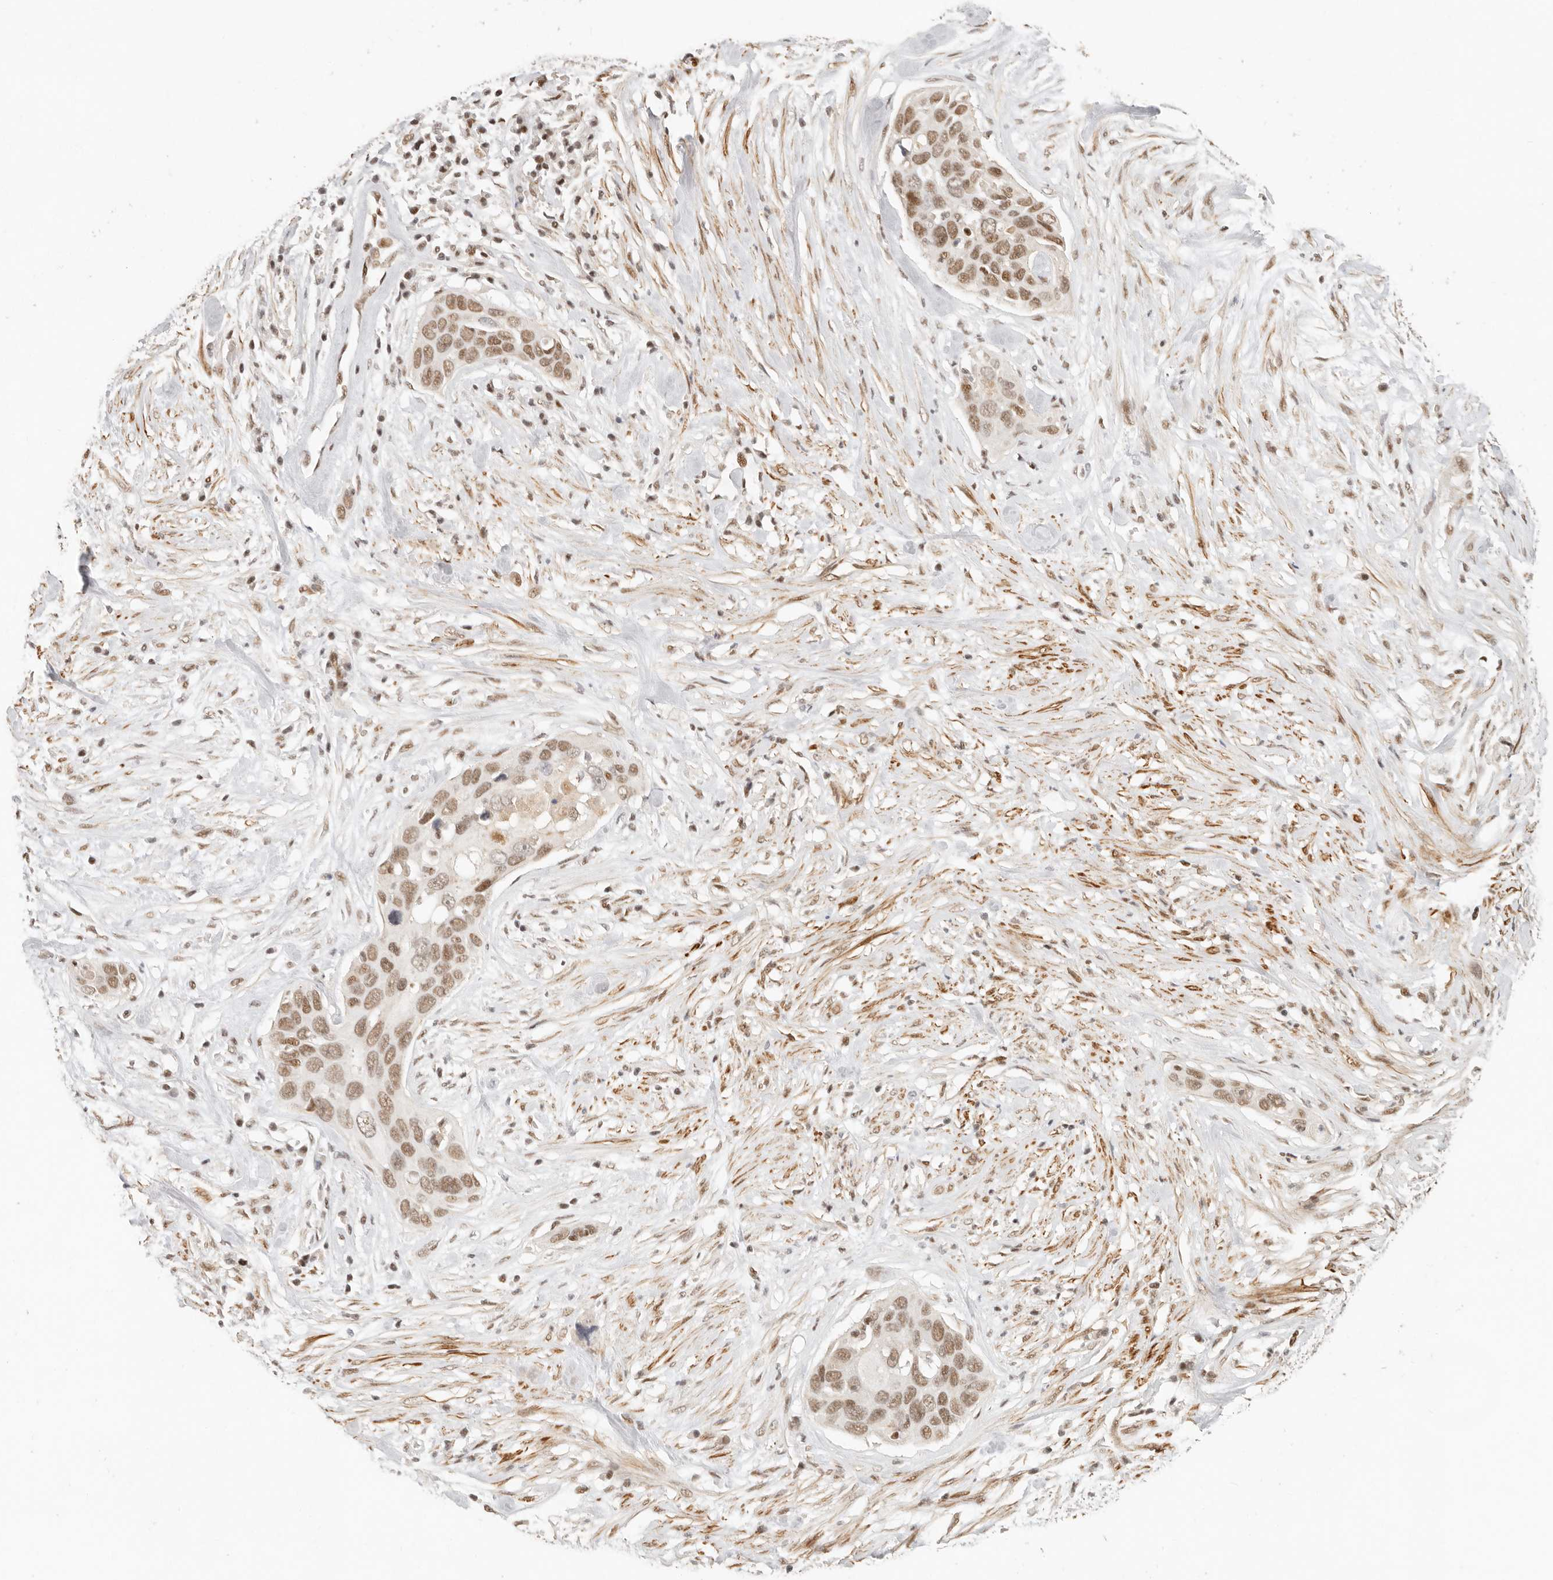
{"staining": {"intensity": "moderate", "quantity": ">75%", "location": "nuclear"}, "tissue": "pancreatic cancer", "cell_type": "Tumor cells", "image_type": "cancer", "snomed": [{"axis": "morphology", "description": "Adenocarcinoma, NOS"}, {"axis": "topography", "description": "Pancreas"}], "caption": "This micrograph reveals adenocarcinoma (pancreatic) stained with immunohistochemistry (IHC) to label a protein in brown. The nuclear of tumor cells show moderate positivity for the protein. Nuclei are counter-stained blue.", "gene": "GABPA", "patient": {"sex": "female", "age": 60}}